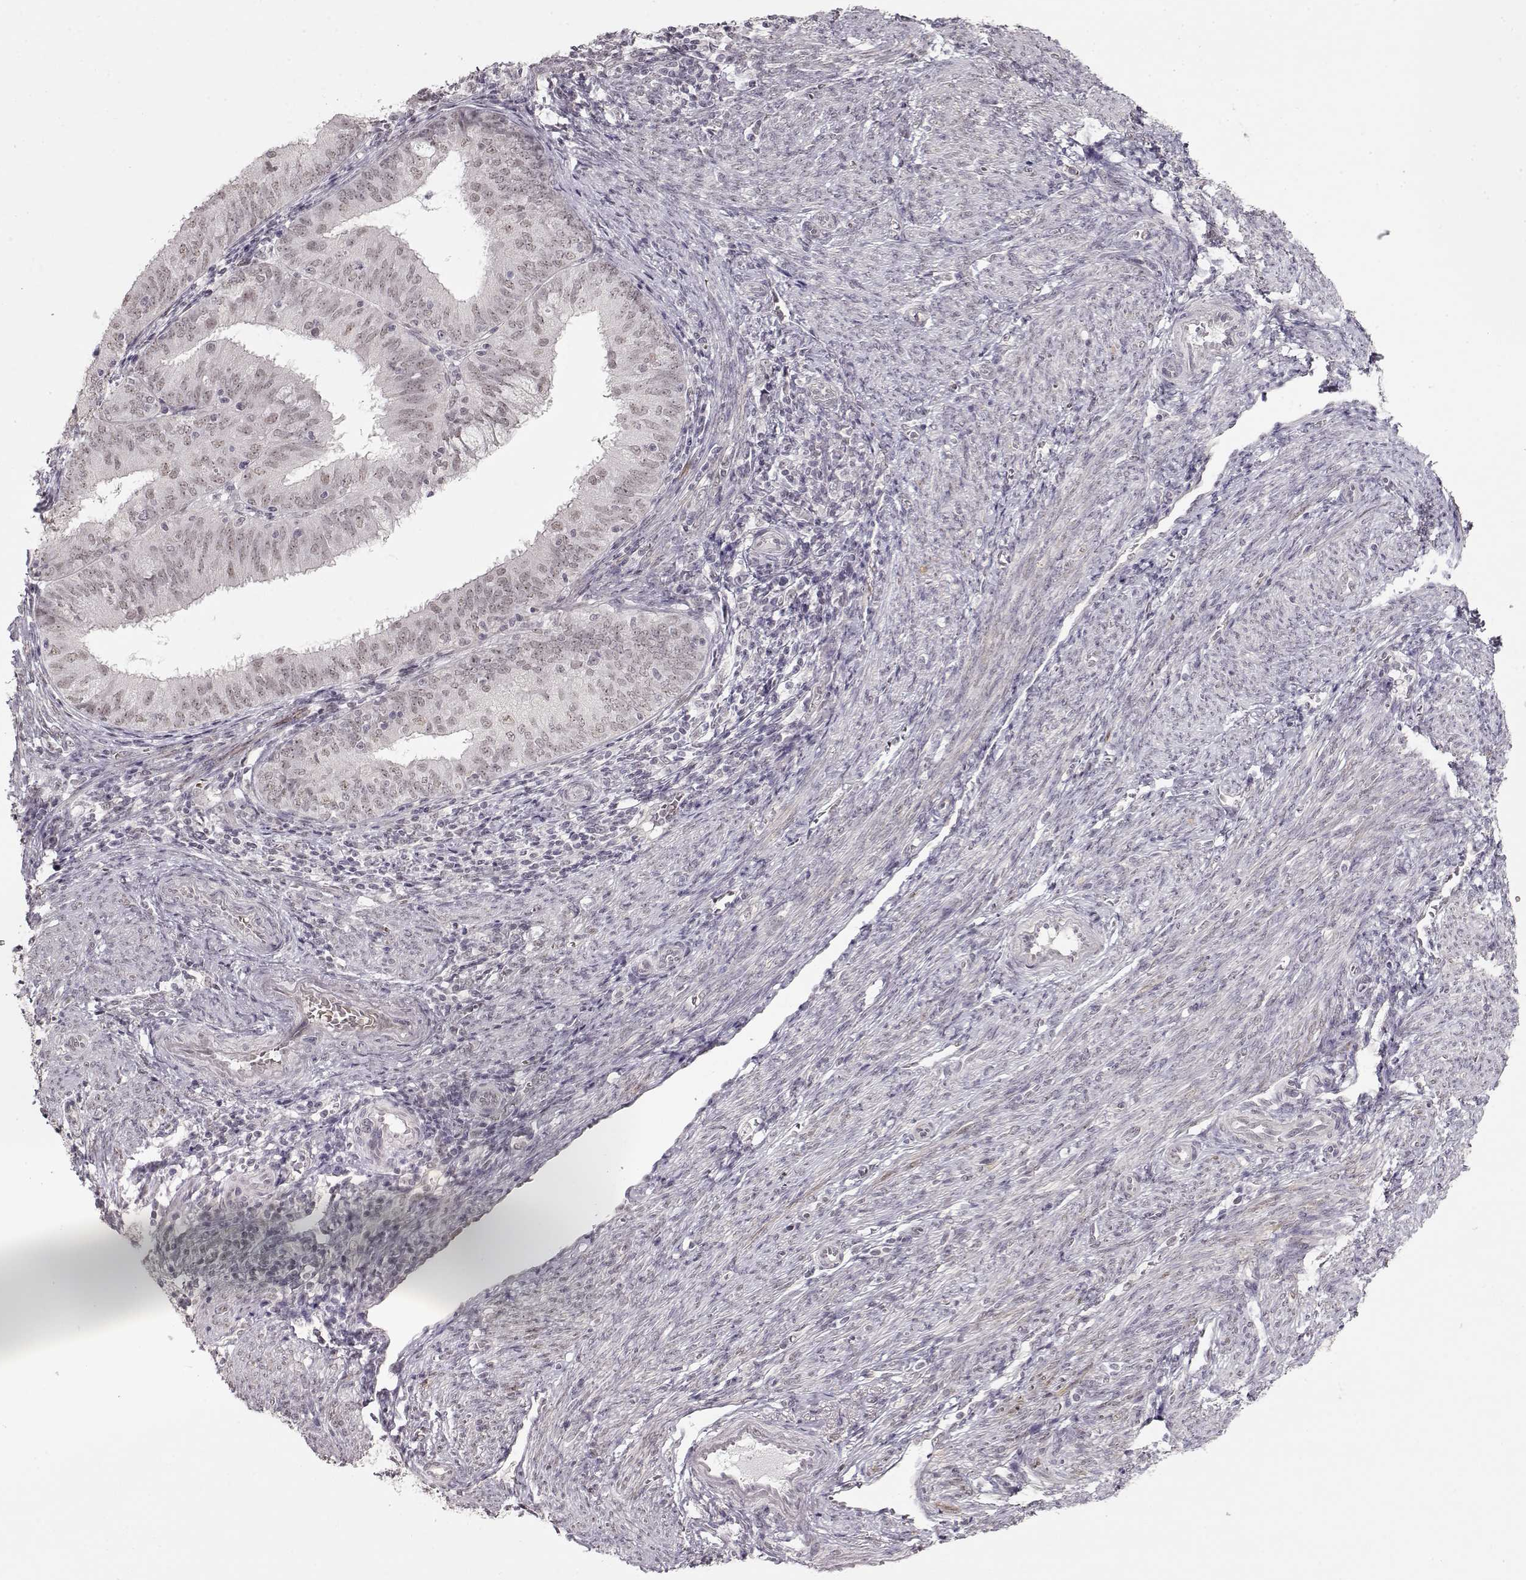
{"staining": {"intensity": "weak", "quantity": "<25%", "location": "nuclear"}, "tissue": "endometrial cancer", "cell_type": "Tumor cells", "image_type": "cancer", "snomed": [{"axis": "morphology", "description": "Adenocarcinoma, NOS"}, {"axis": "topography", "description": "Endometrium"}], "caption": "DAB (3,3'-diaminobenzidine) immunohistochemical staining of human endometrial cancer demonstrates no significant expression in tumor cells.", "gene": "PCP4", "patient": {"sex": "female", "age": 57}}